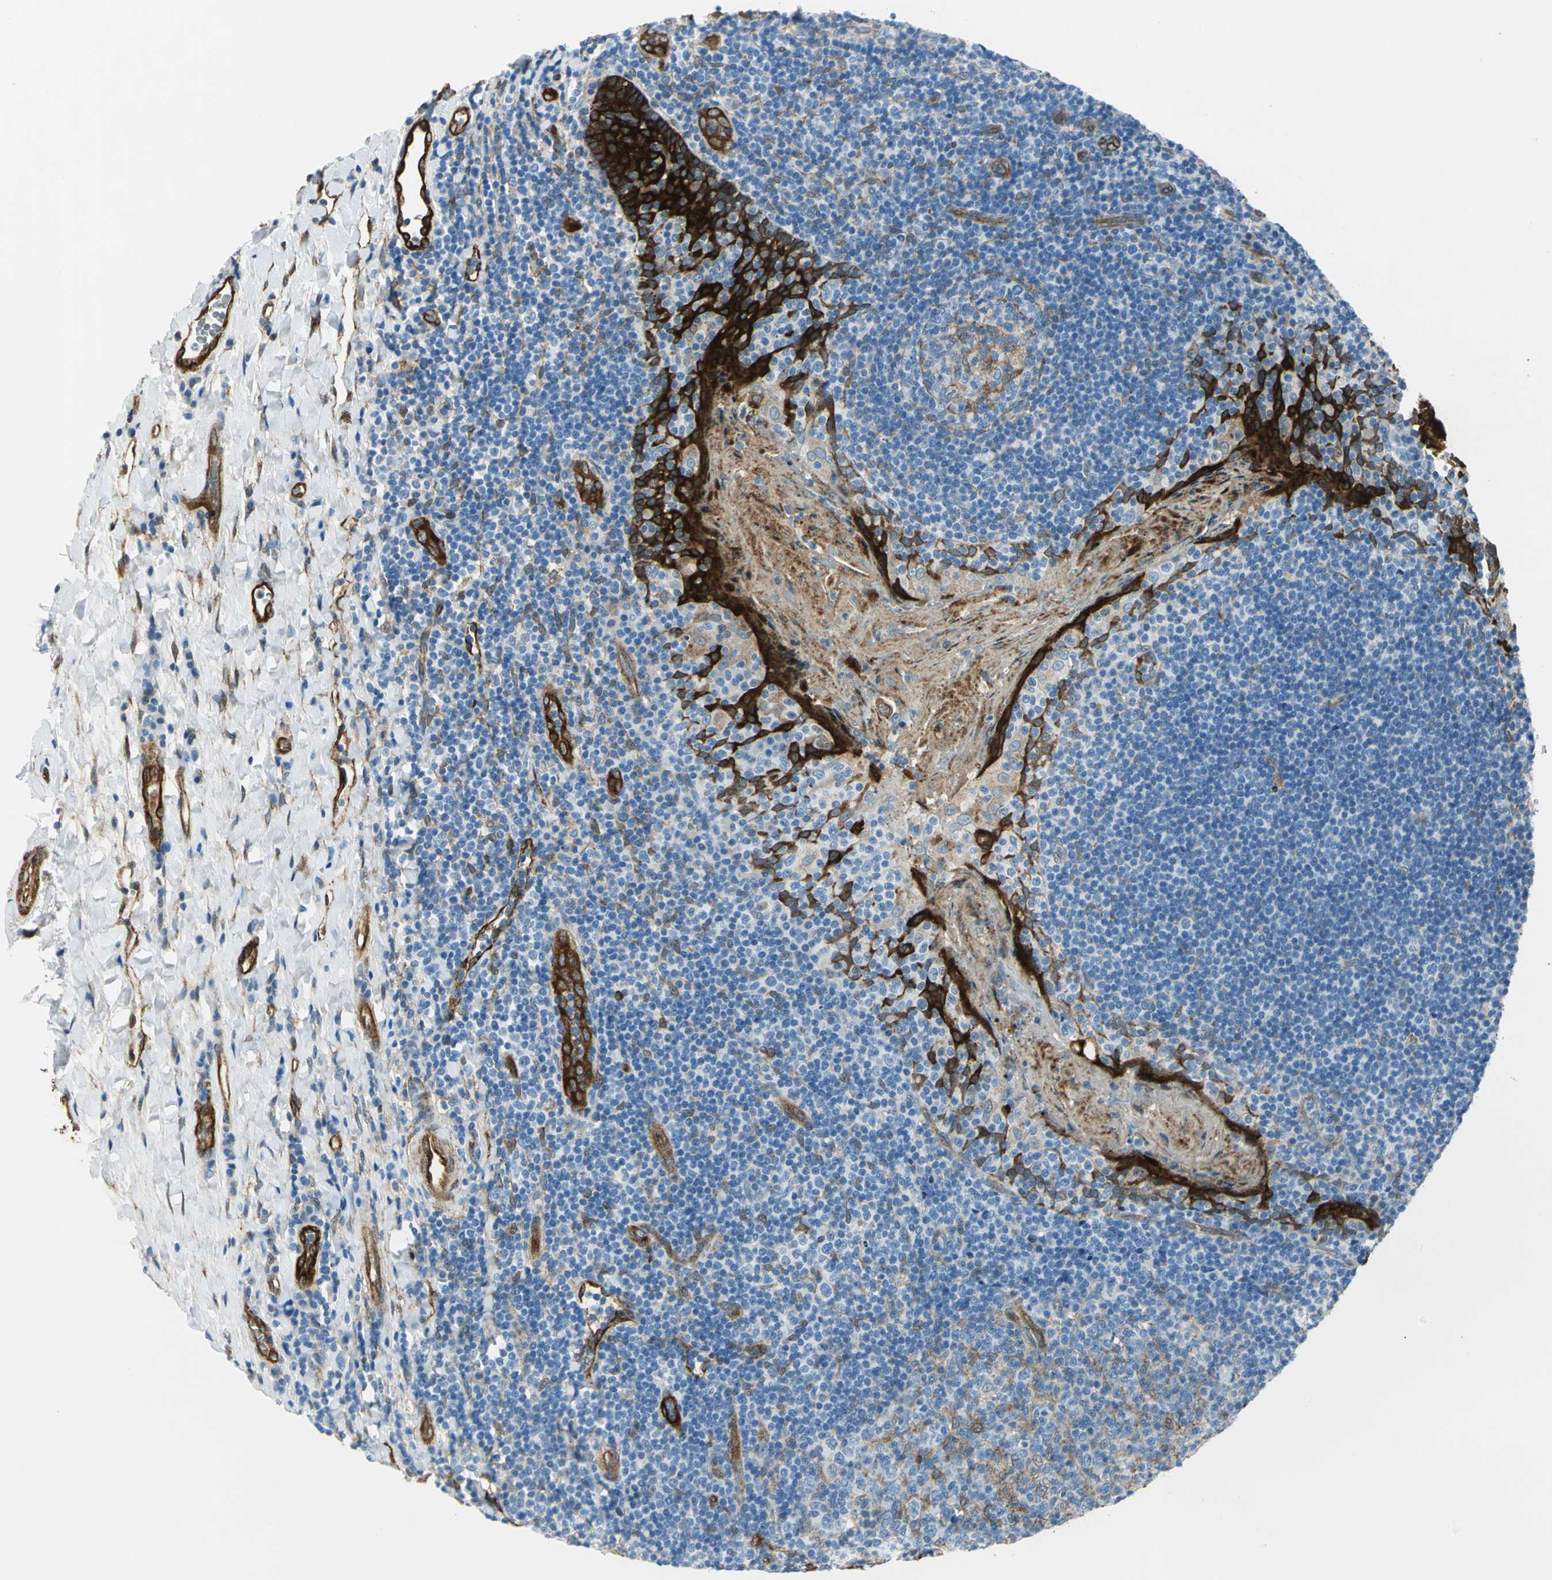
{"staining": {"intensity": "negative", "quantity": "none", "location": "none"}, "tissue": "tonsil", "cell_type": "Germinal center cells", "image_type": "normal", "snomed": [{"axis": "morphology", "description": "Normal tissue, NOS"}, {"axis": "topography", "description": "Tonsil"}], "caption": "Germinal center cells show no significant protein staining in benign tonsil. (DAB immunohistochemistry with hematoxylin counter stain).", "gene": "HSPB1", "patient": {"sex": "male", "age": 17}}